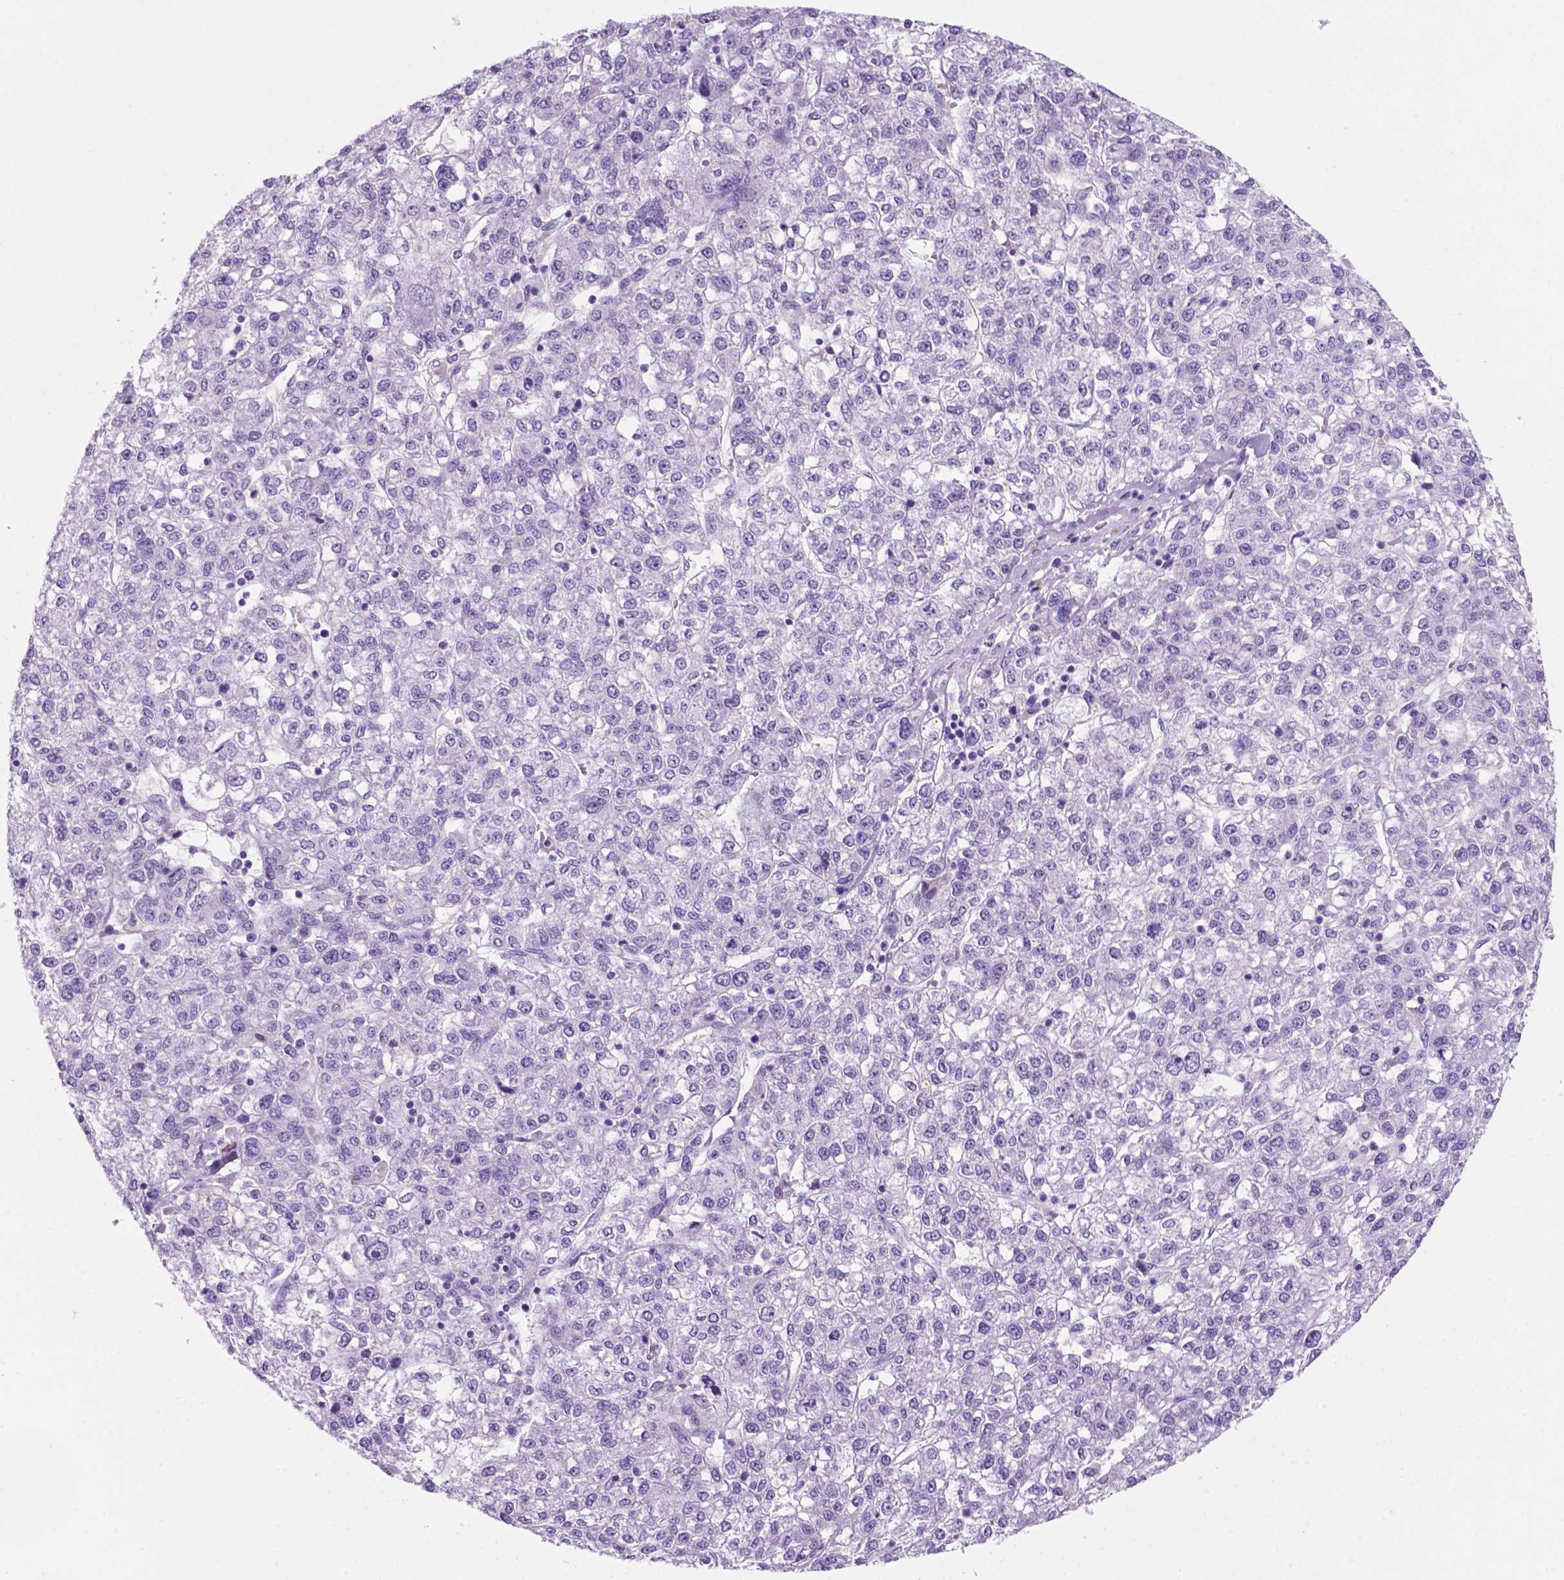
{"staining": {"intensity": "negative", "quantity": "none", "location": "none"}, "tissue": "liver cancer", "cell_type": "Tumor cells", "image_type": "cancer", "snomed": [{"axis": "morphology", "description": "Carcinoma, Hepatocellular, NOS"}, {"axis": "topography", "description": "Liver"}], "caption": "Immunohistochemistry histopathology image of human hepatocellular carcinoma (liver) stained for a protein (brown), which demonstrates no staining in tumor cells.", "gene": "C18orf21", "patient": {"sex": "male", "age": 56}}